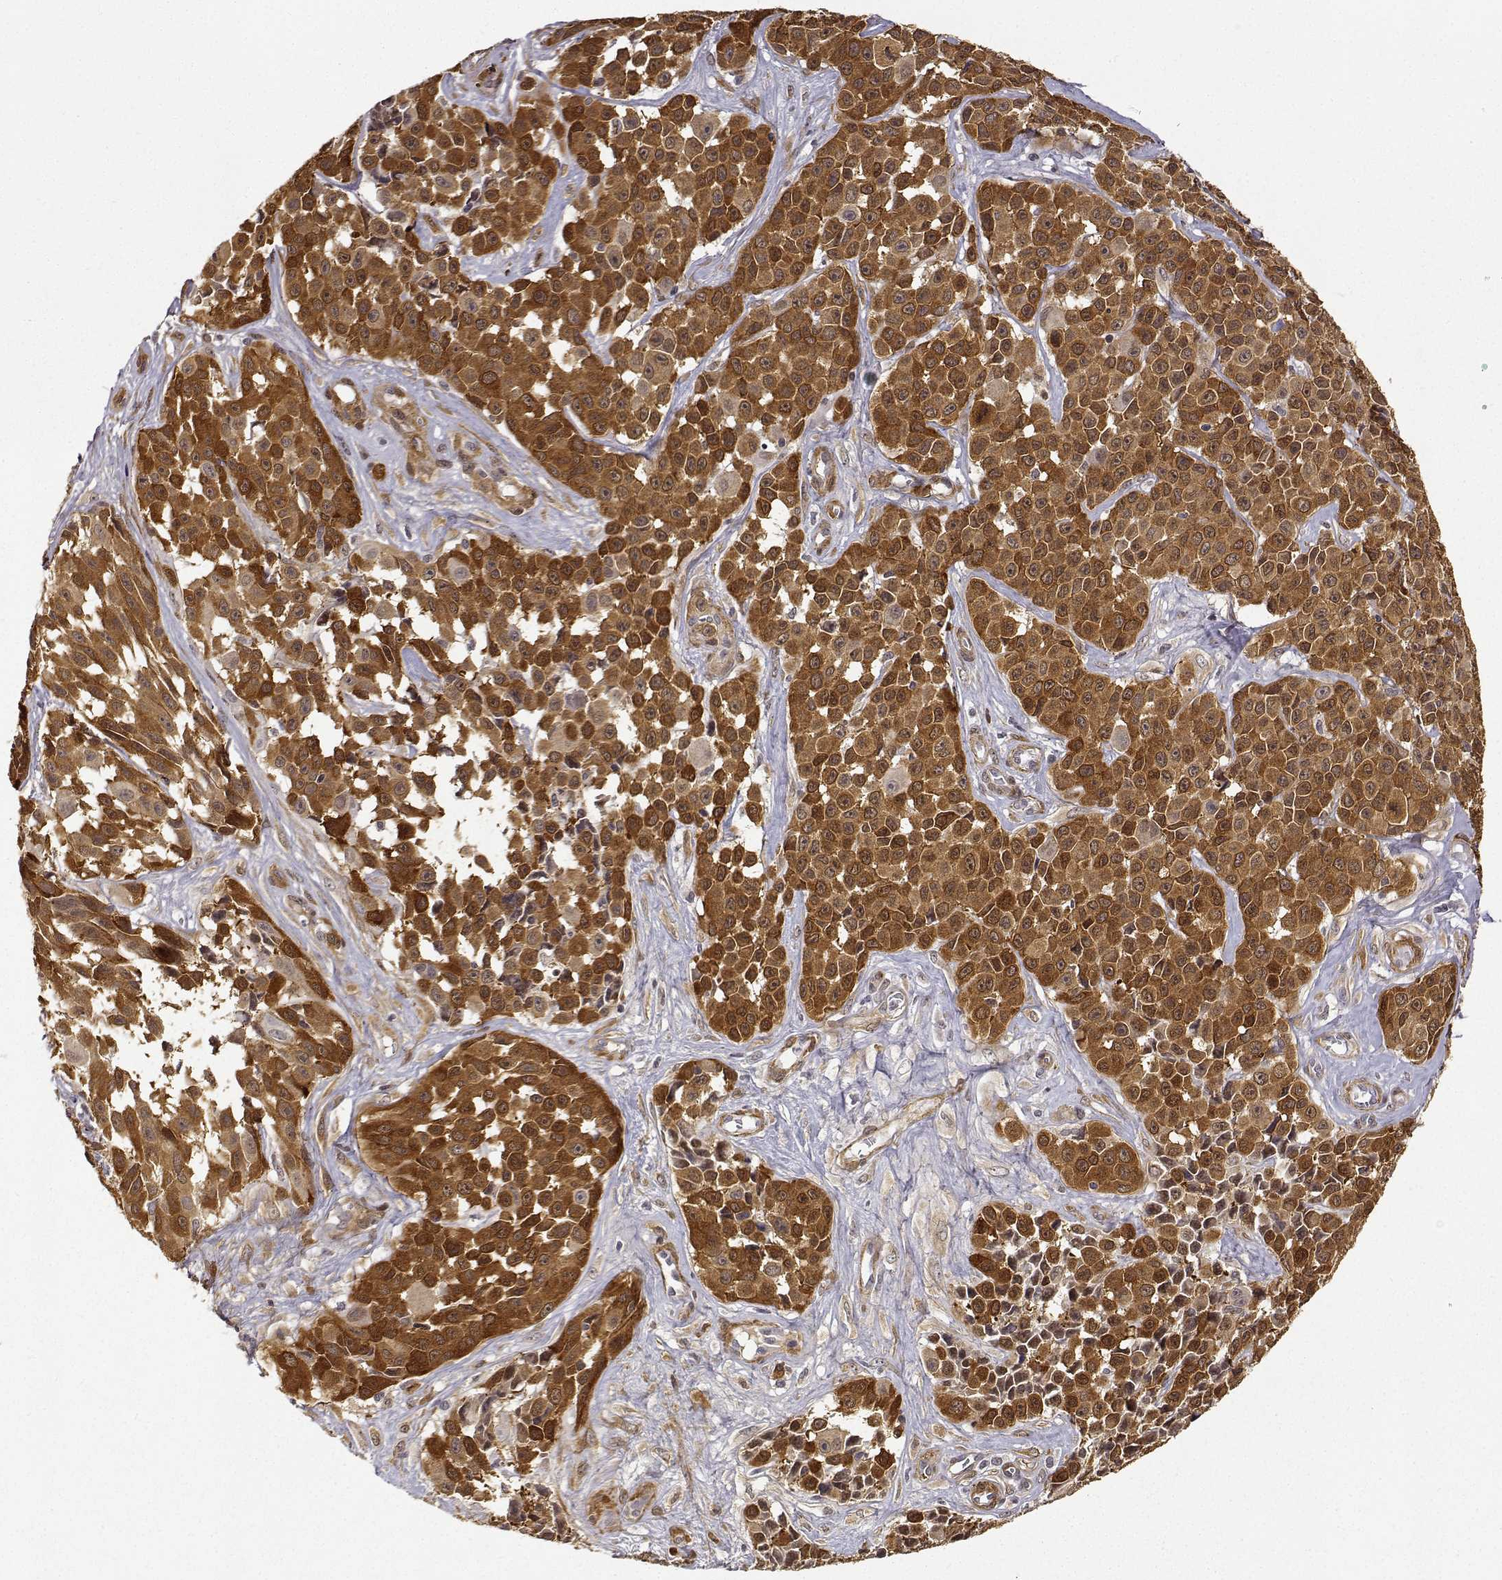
{"staining": {"intensity": "strong", "quantity": ">75%", "location": "cytoplasmic/membranous"}, "tissue": "melanoma", "cell_type": "Tumor cells", "image_type": "cancer", "snomed": [{"axis": "morphology", "description": "Malignant melanoma, NOS"}, {"axis": "topography", "description": "Skin"}], "caption": "Melanoma tissue shows strong cytoplasmic/membranous staining in approximately >75% of tumor cells", "gene": "PHGDH", "patient": {"sex": "female", "age": 88}}